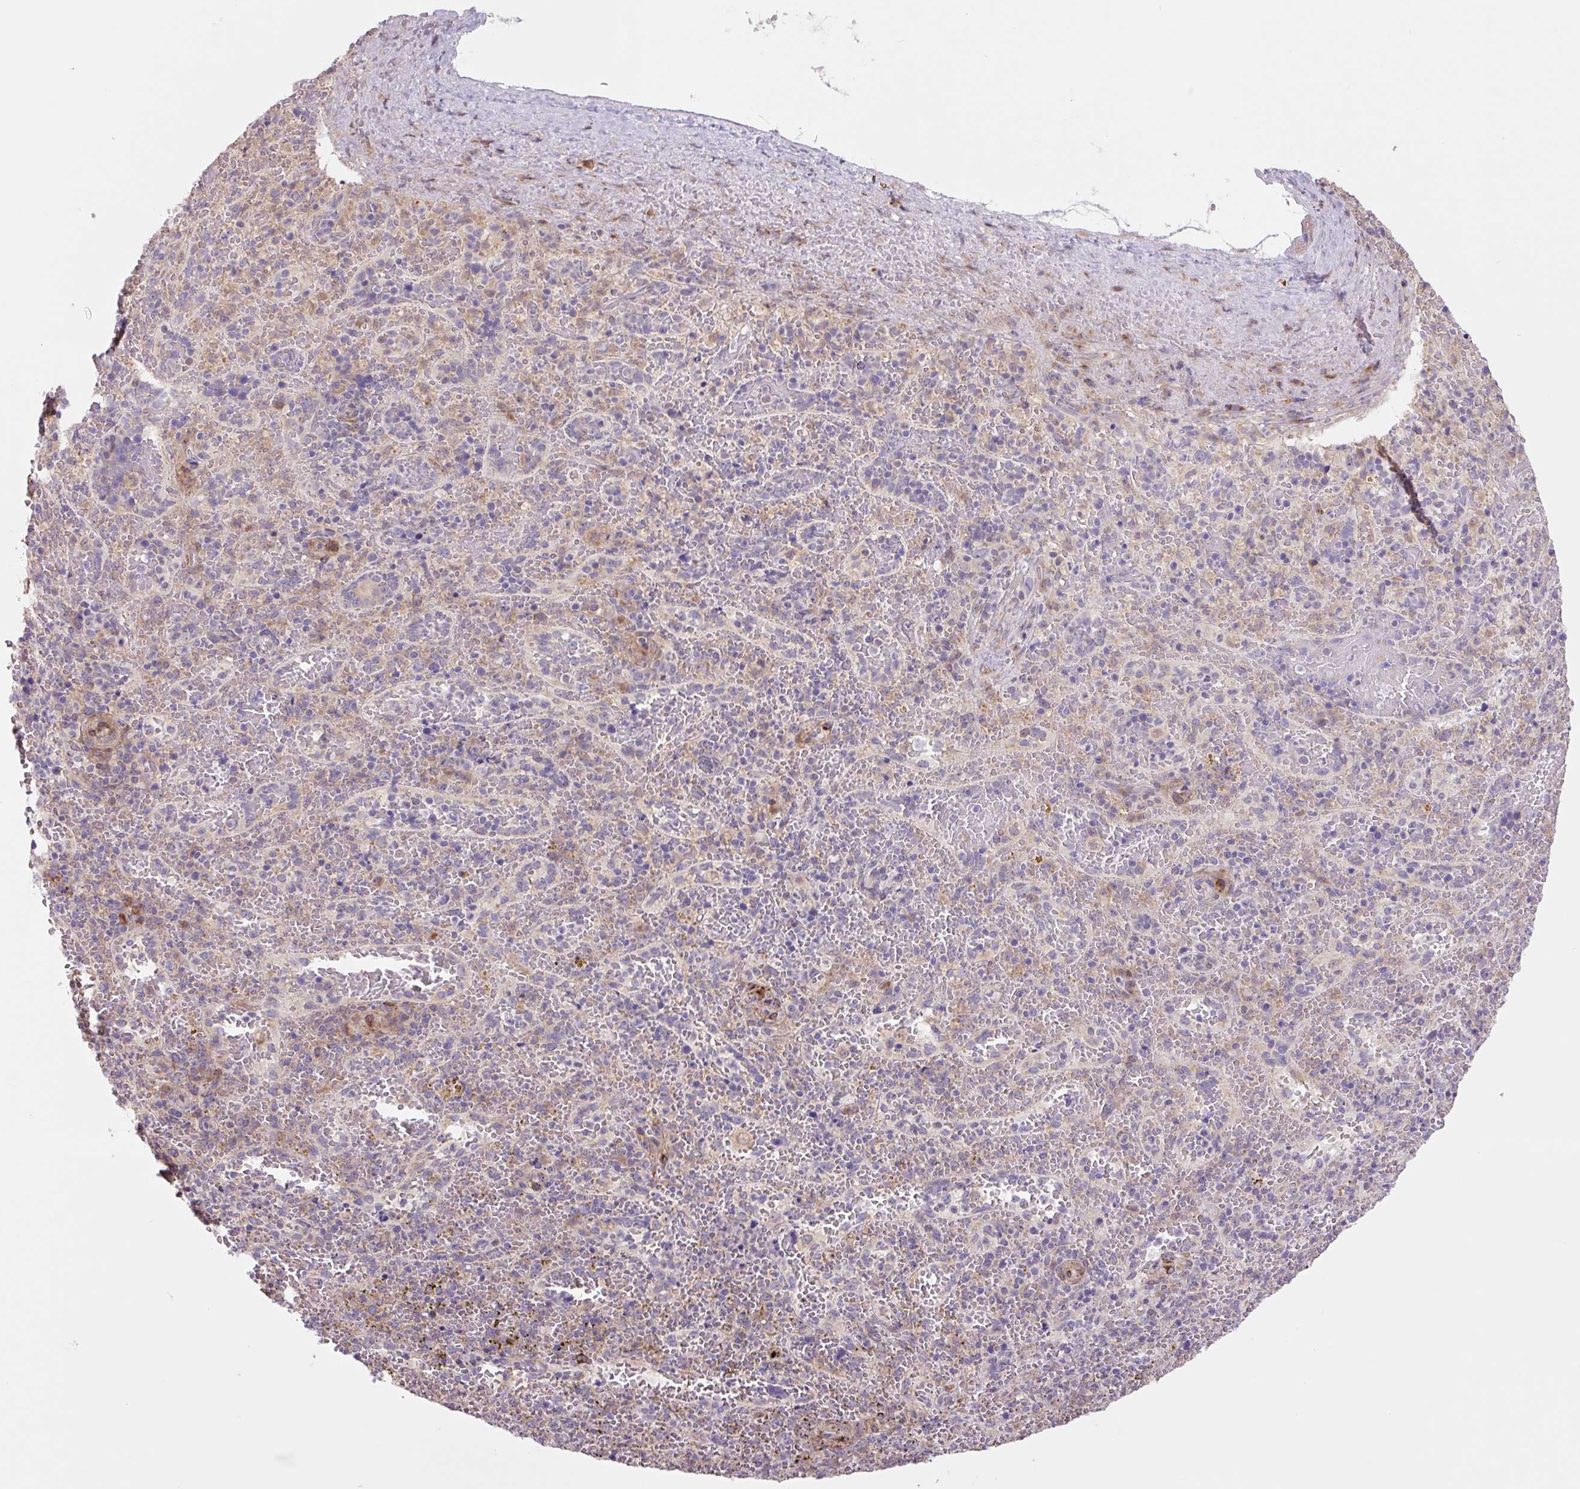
{"staining": {"intensity": "weak", "quantity": "<25%", "location": "cytoplasmic/membranous"}, "tissue": "spleen", "cell_type": "Cells in red pulp", "image_type": "normal", "snomed": [{"axis": "morphology", "description": "Normal tissue, NOS"}, {"axis": "topography", "description": "Spleen"}], "caption": "Spleen stained for a protein using IHC demonstrates no positivity cells in red pulp.", "gene": "PLA2G4A", "patient": {"sex": "female", "age": 50}}